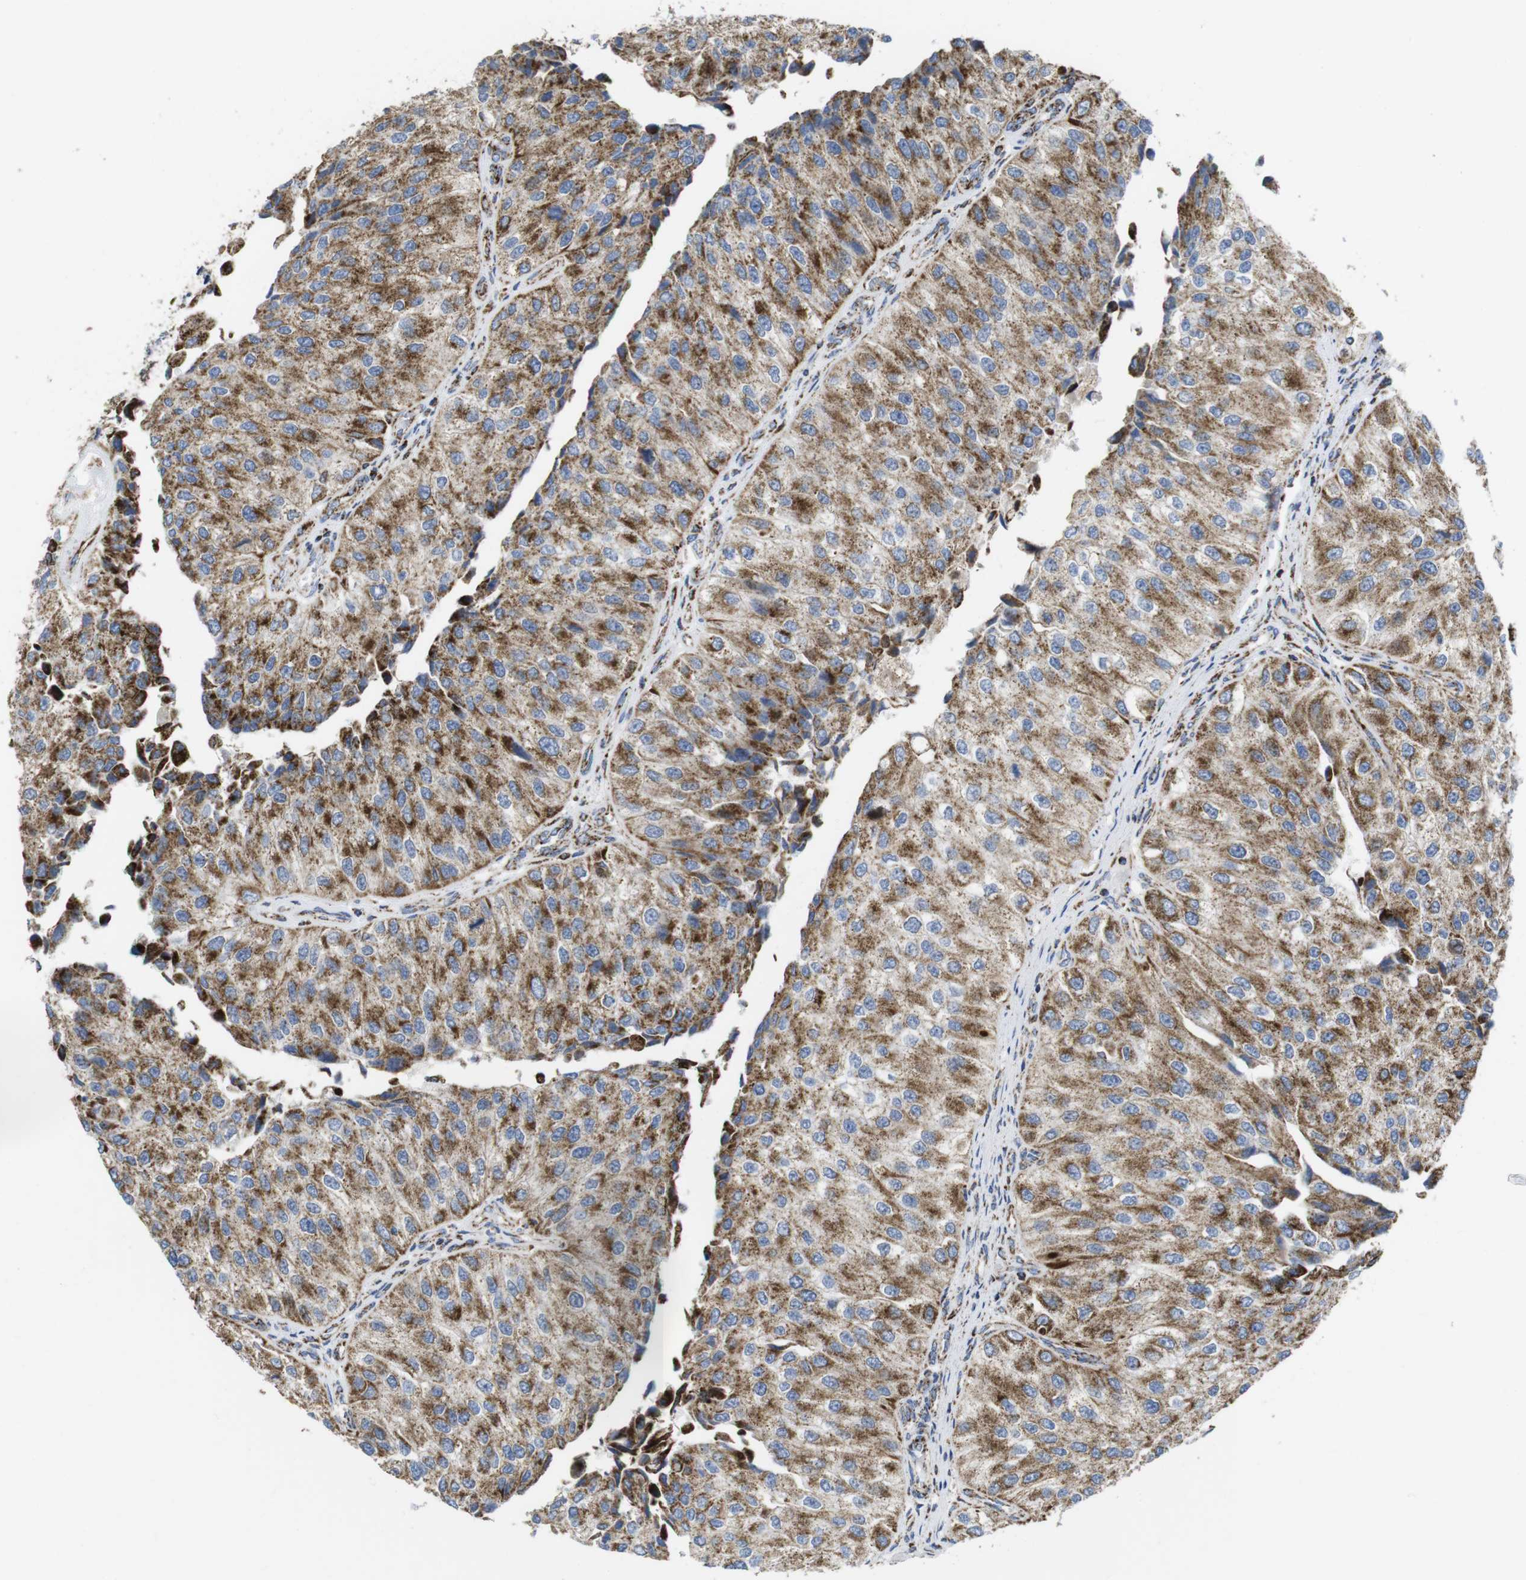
{"staining": {"intensity": "moderate", "quantity": ">75%", "location": "cytoplasmic/membranous"}, "tissue": "urothelial cancer", "cell_type": "Tumor cells", "image_type": "cancer", "snomed": [{"axis": "morphology", "description": "Urothelial carcinoma, High grade"}, {"axis": "topography", "description": "Kidney"}, {"axis": "topography", "description": "Urinary bladder"}], "caption": "DAB (3,3'-diaminobenzidine) immunohistochemical staining of urothelial carcinoma (high-grade) displays moderate cytoplasmic/membranous protein expression in about >75% of tumor cells. (DAB IHC, brown staining for protein, blue staining for nuclei).", "gene": "TMEM192", "patient": {"sex": "male", "age": 77}}